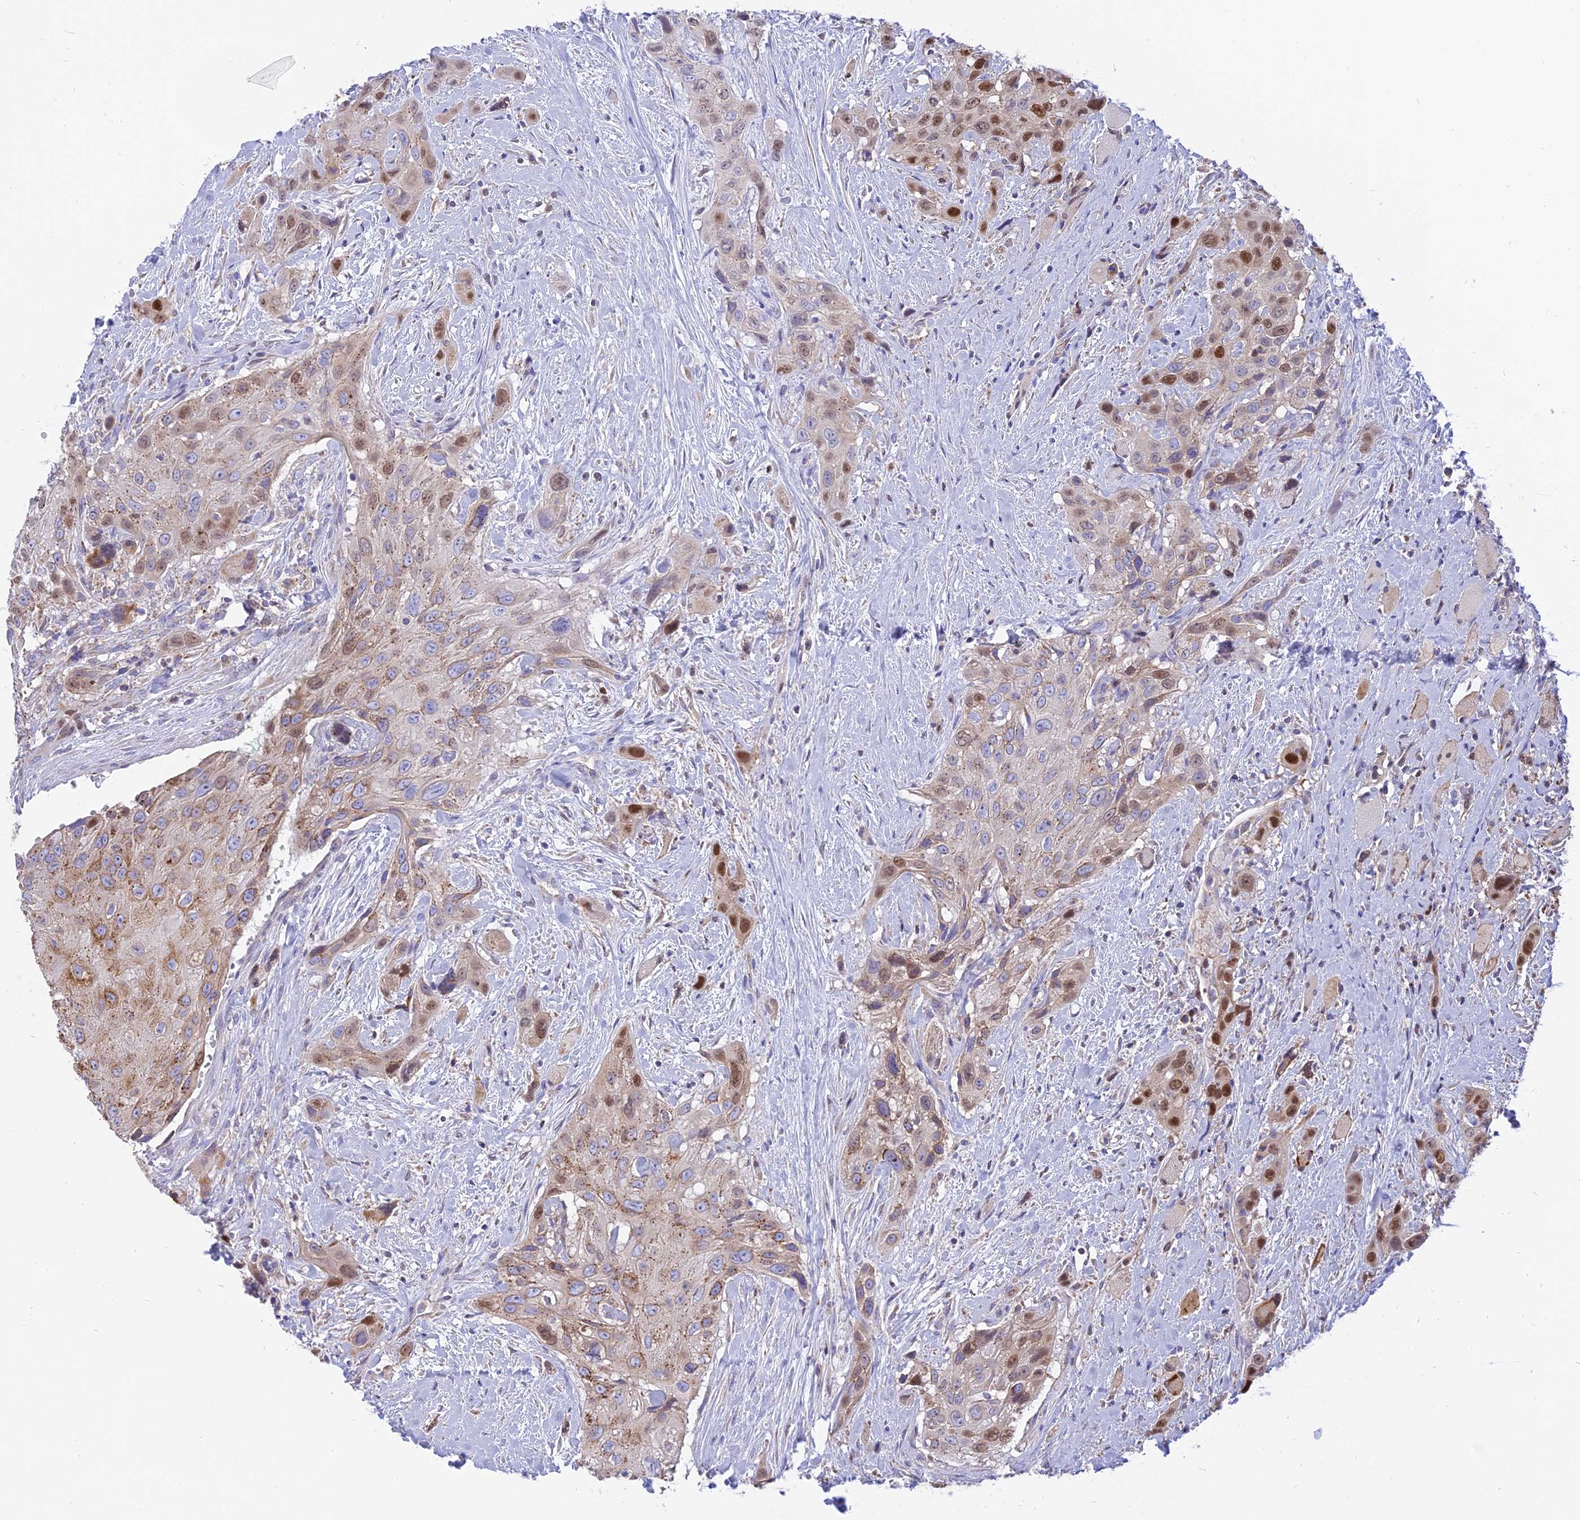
{"staining": {"intensity": "moderate", "quantity": "<25%", "location": "cytoplasmic/membranous,nuclear"}, "tissue": "head and neck cancer", "cell_type": "Tumor cells", "image_type": "cancer", "snomed": [{"axis": "morphology", "description": "Squamous cell carcinoma, NOS"}, {"axis": "topography", "description": "Head-Neck"}], "caption": "Brown immunohistochemical staining in head and neck cancer shows moderate cytoplasmic/membranous and nuclear expression in approximately <25% of tumor cells. The staining was performed using DAB to visualize the protein expression in brown, while the nuclei were stained in blue with hematoxylin (Magnification: 20x).", "gene": "CENPV", "patient": {"sex": "male", "age": 81}}